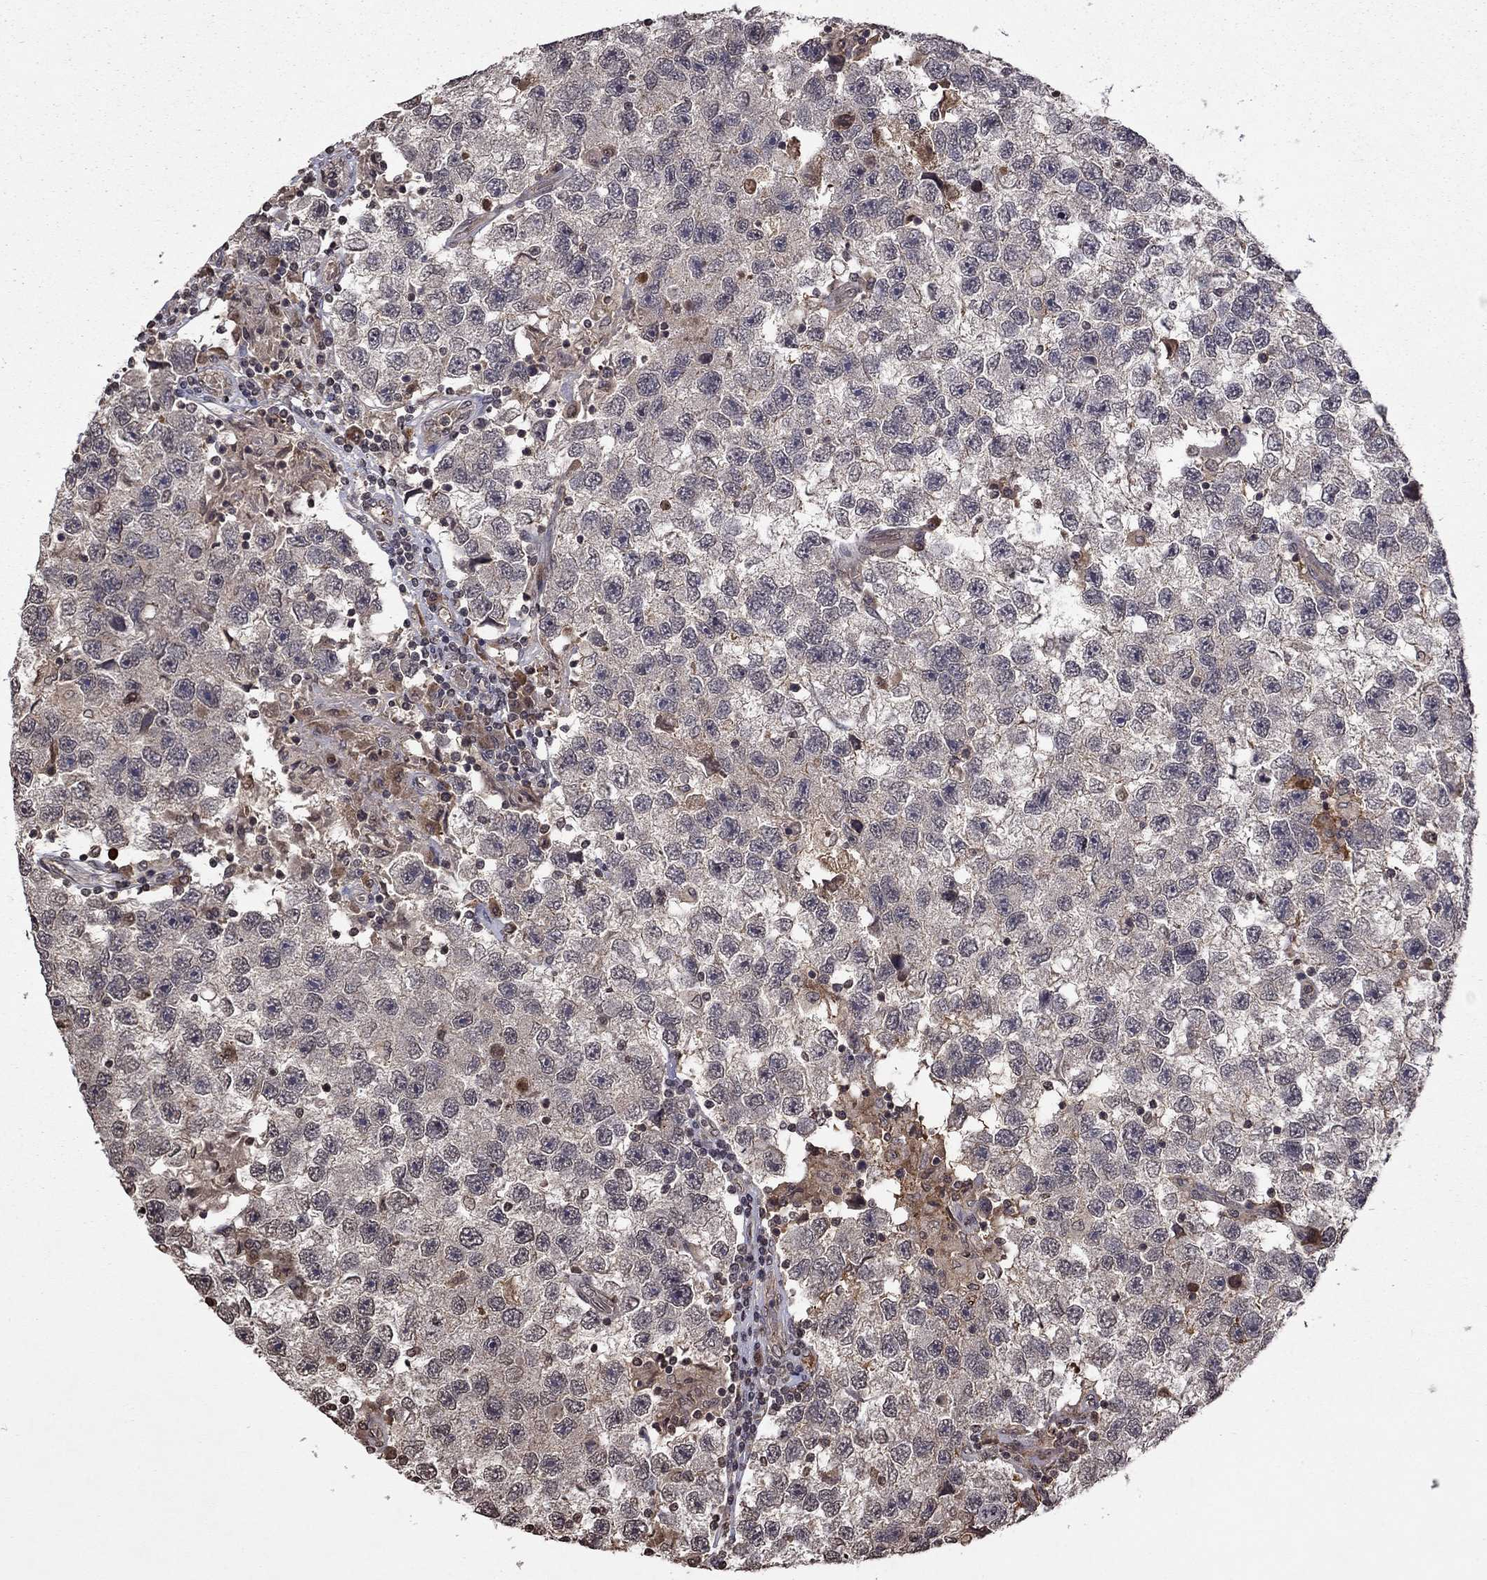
{"staining": {"intensity": "negative", "quantity": "none", "location": "none"}, "tissue": "testis cancer", "cell_type": "Tumor cells", "image_type": "cancer", "snomed": [{"axis": "morphology", "description": "Seminoma, NOS"}, {"axis": "topography", "description": "Testis"}], "caption": "Immunohistochemistry (IHC) image of human testis cancer (seminoma) stained for a protein (brown), which demonstrates no staining in tumor cells.", "gene": "NLGN1", "patient": {"sex": "male", "age": 26}}